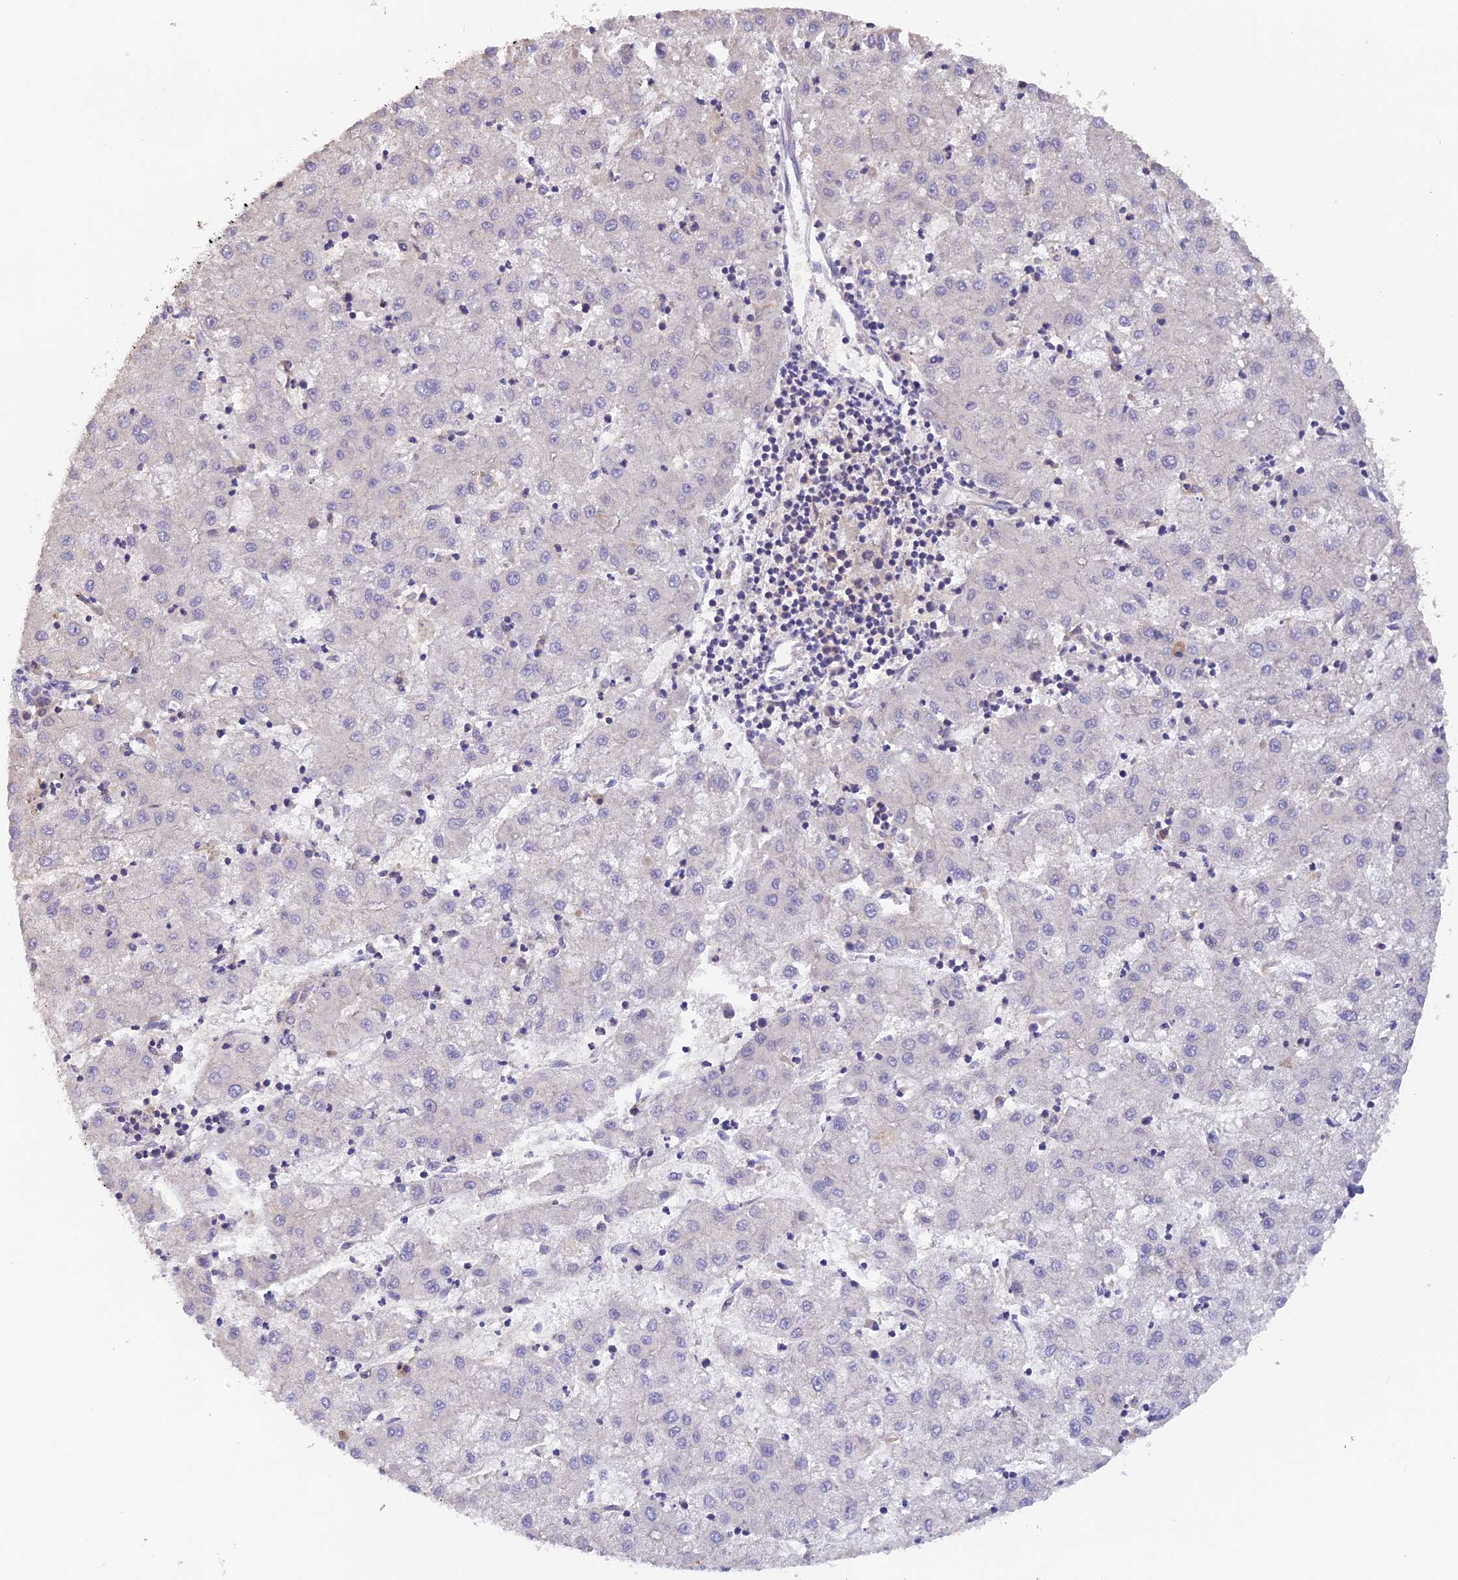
{"staining": {"intensity": "negative", "quantity": "none", "location": "none"}, "tissue": "liver cancer", "cell_type": "Tumor cells", "image_type": "cancer", "snomed": [{"axis": "morphology", "description": "Carcinoma, Hepatocellular, NOS"}, {"axis": "topography", "description": "Liver"}], "caption": "Immunohistochemistry of hepatocellular carcinoma (liver) exhibits no expression in tumor cells.", "gene": "ZNF436", "patient": {"sex": "male", "age": 72}}